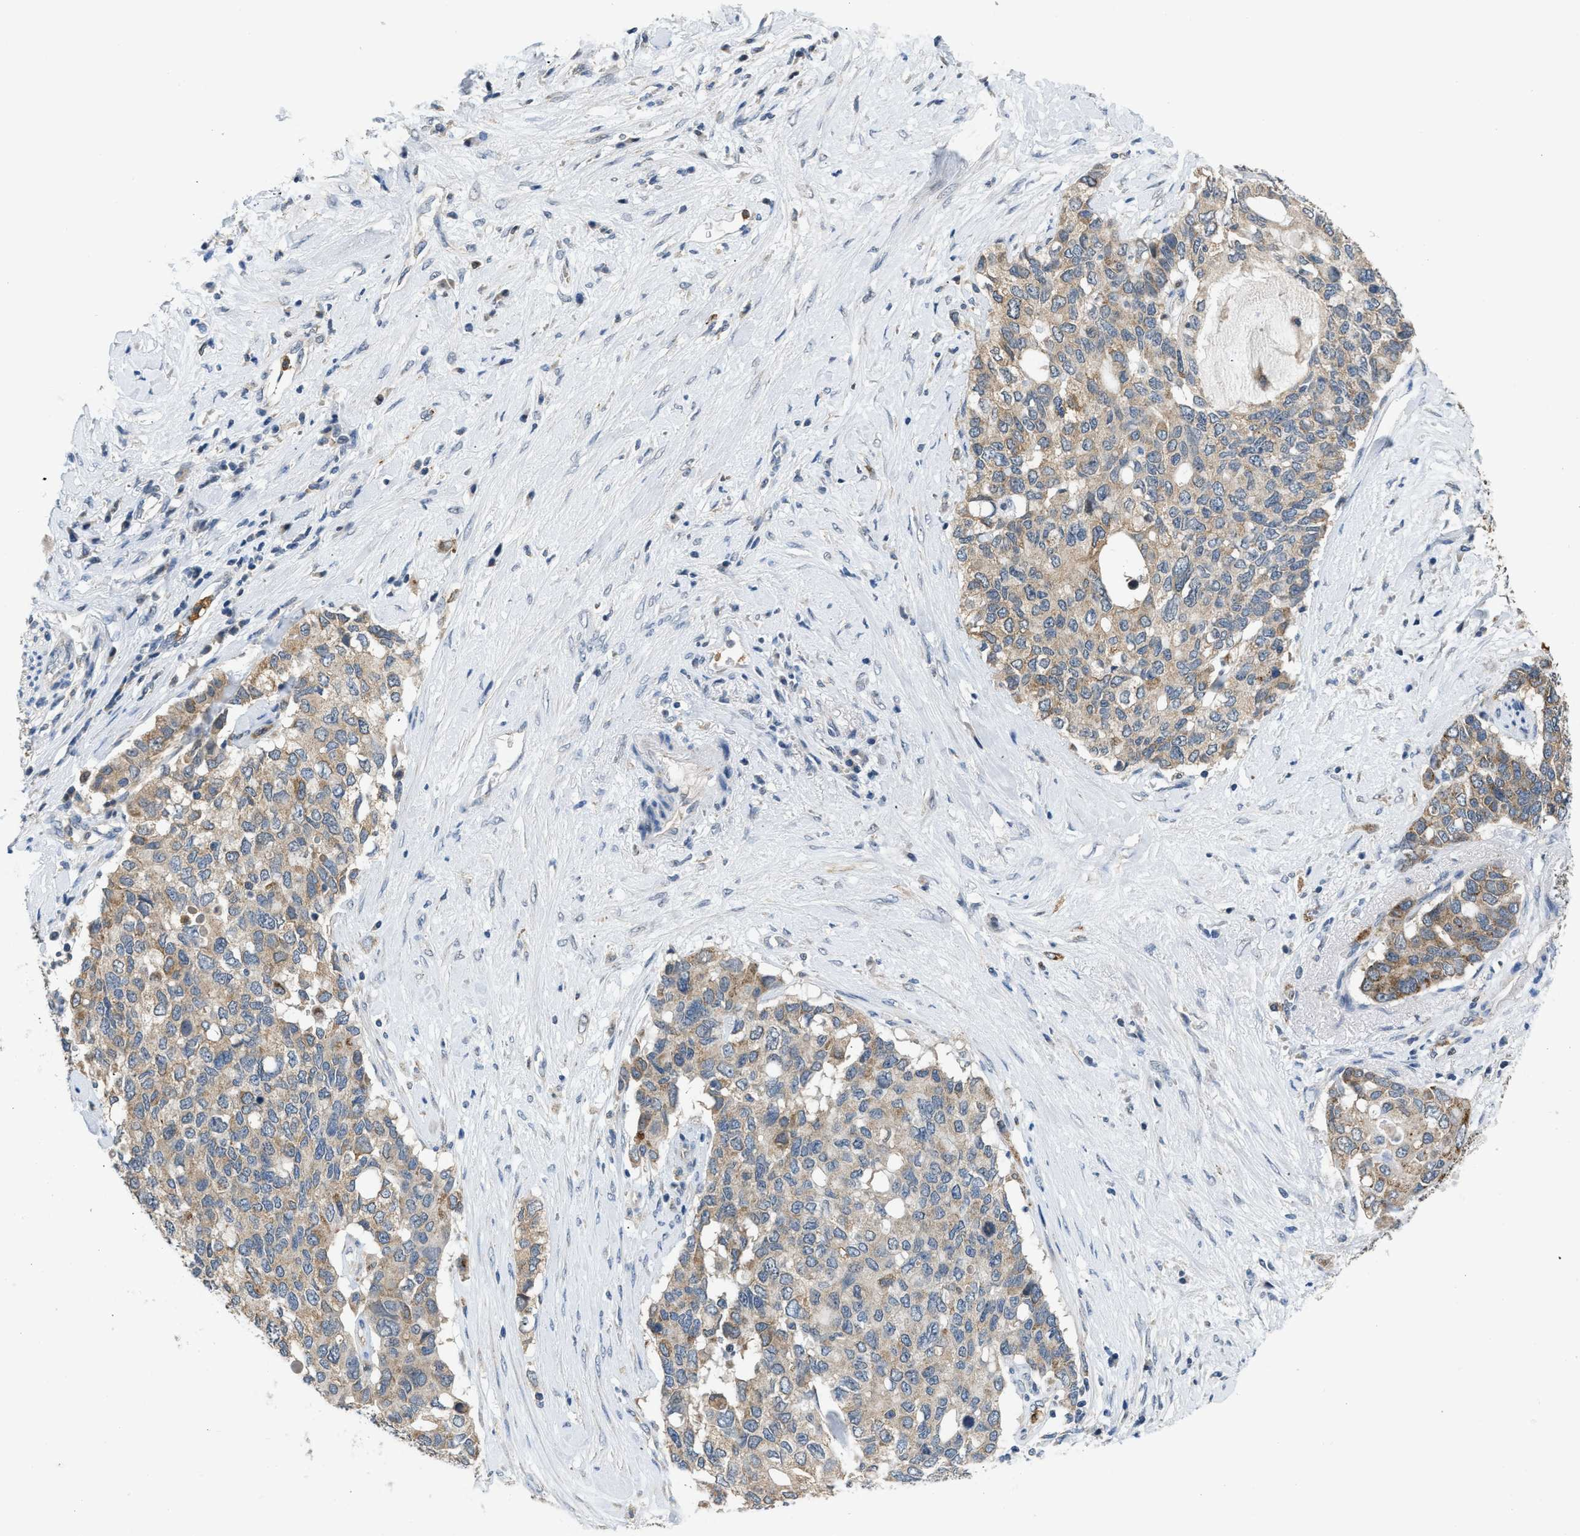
{"staining": {"intensity": "weak", "quantity": ">75%", "location": "cytoplasmic/membranous"}, "tissue": "pancreatic cancer", "cell_type": "Tumor cells", "image_type": "cancer", "snomed": [{"axis": "morphology", "description": "Adenocarcinoma, NOS"}, {"axis": "topography", "description": "Pancreas"}], "caption": "High-power microscopy captured an immunohistochemistry image of pancreatic adenocarcinoma, revealing weak cytoplasmic/membranous positivity in about >75% of tumor cells.", "gene": "TOMM34", "patient": {"sex": "female", "age": 56}}